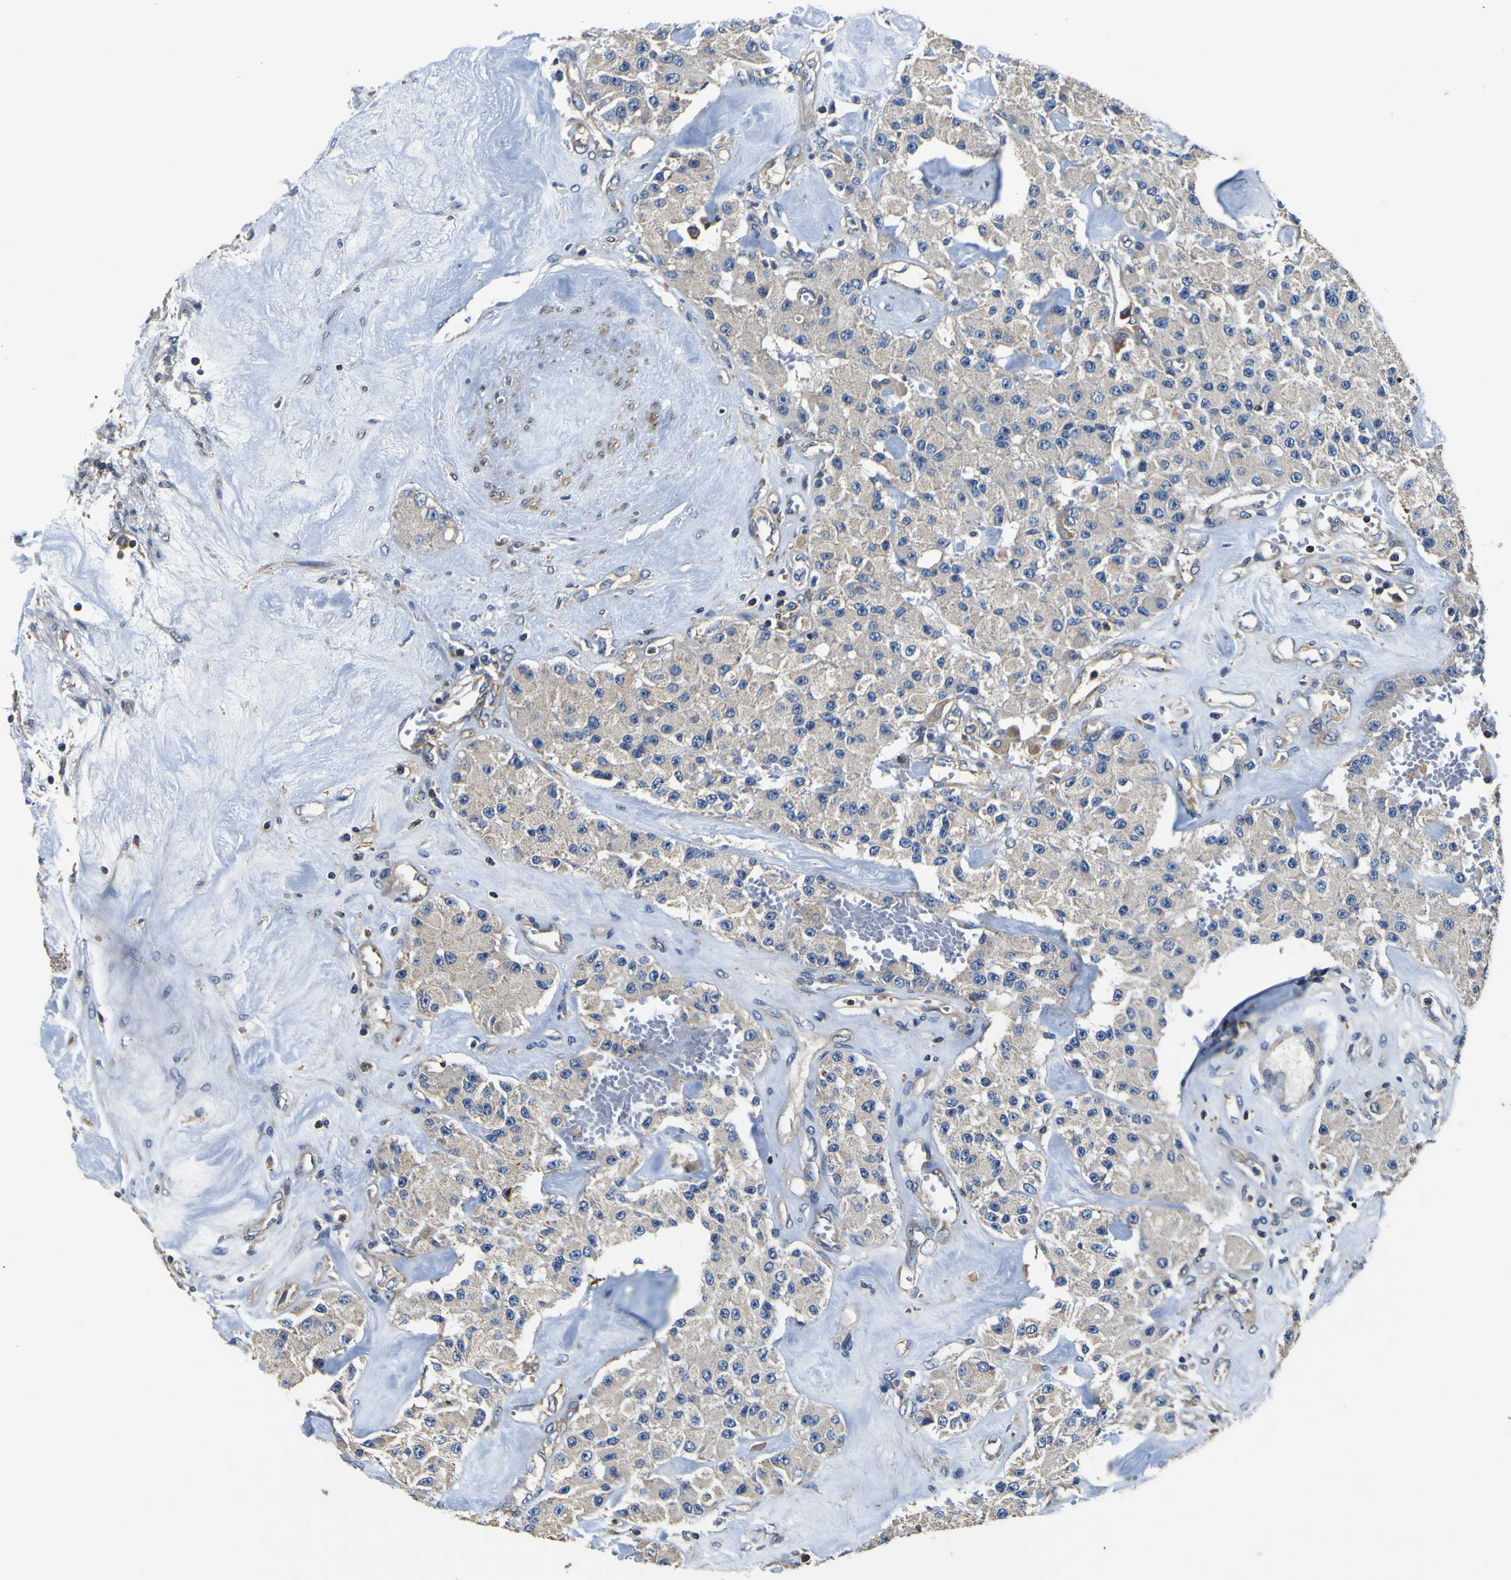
{"staining": {"intensity": "weak", "quantity": ">75%", "location": "cytoplasmic/membranous"}, "tissue": "carcinoid", "cell_type": "Tumor cells", "image_type": "cancer", "snomed": [{"axis": "morphology", "description": "Carcinoid, malignant, NOS"}, {"axis": "topography", "description": "Pancreas"}], "caption": "High-power microscopy captured an immunohistochemistry micrograph of carcinoid, revealing weak cytoplasmic/membranous positivity in approximately >75% of tumor cells.", "gene": "CNR2", "patient": {"sex": "male", "age": 41}}